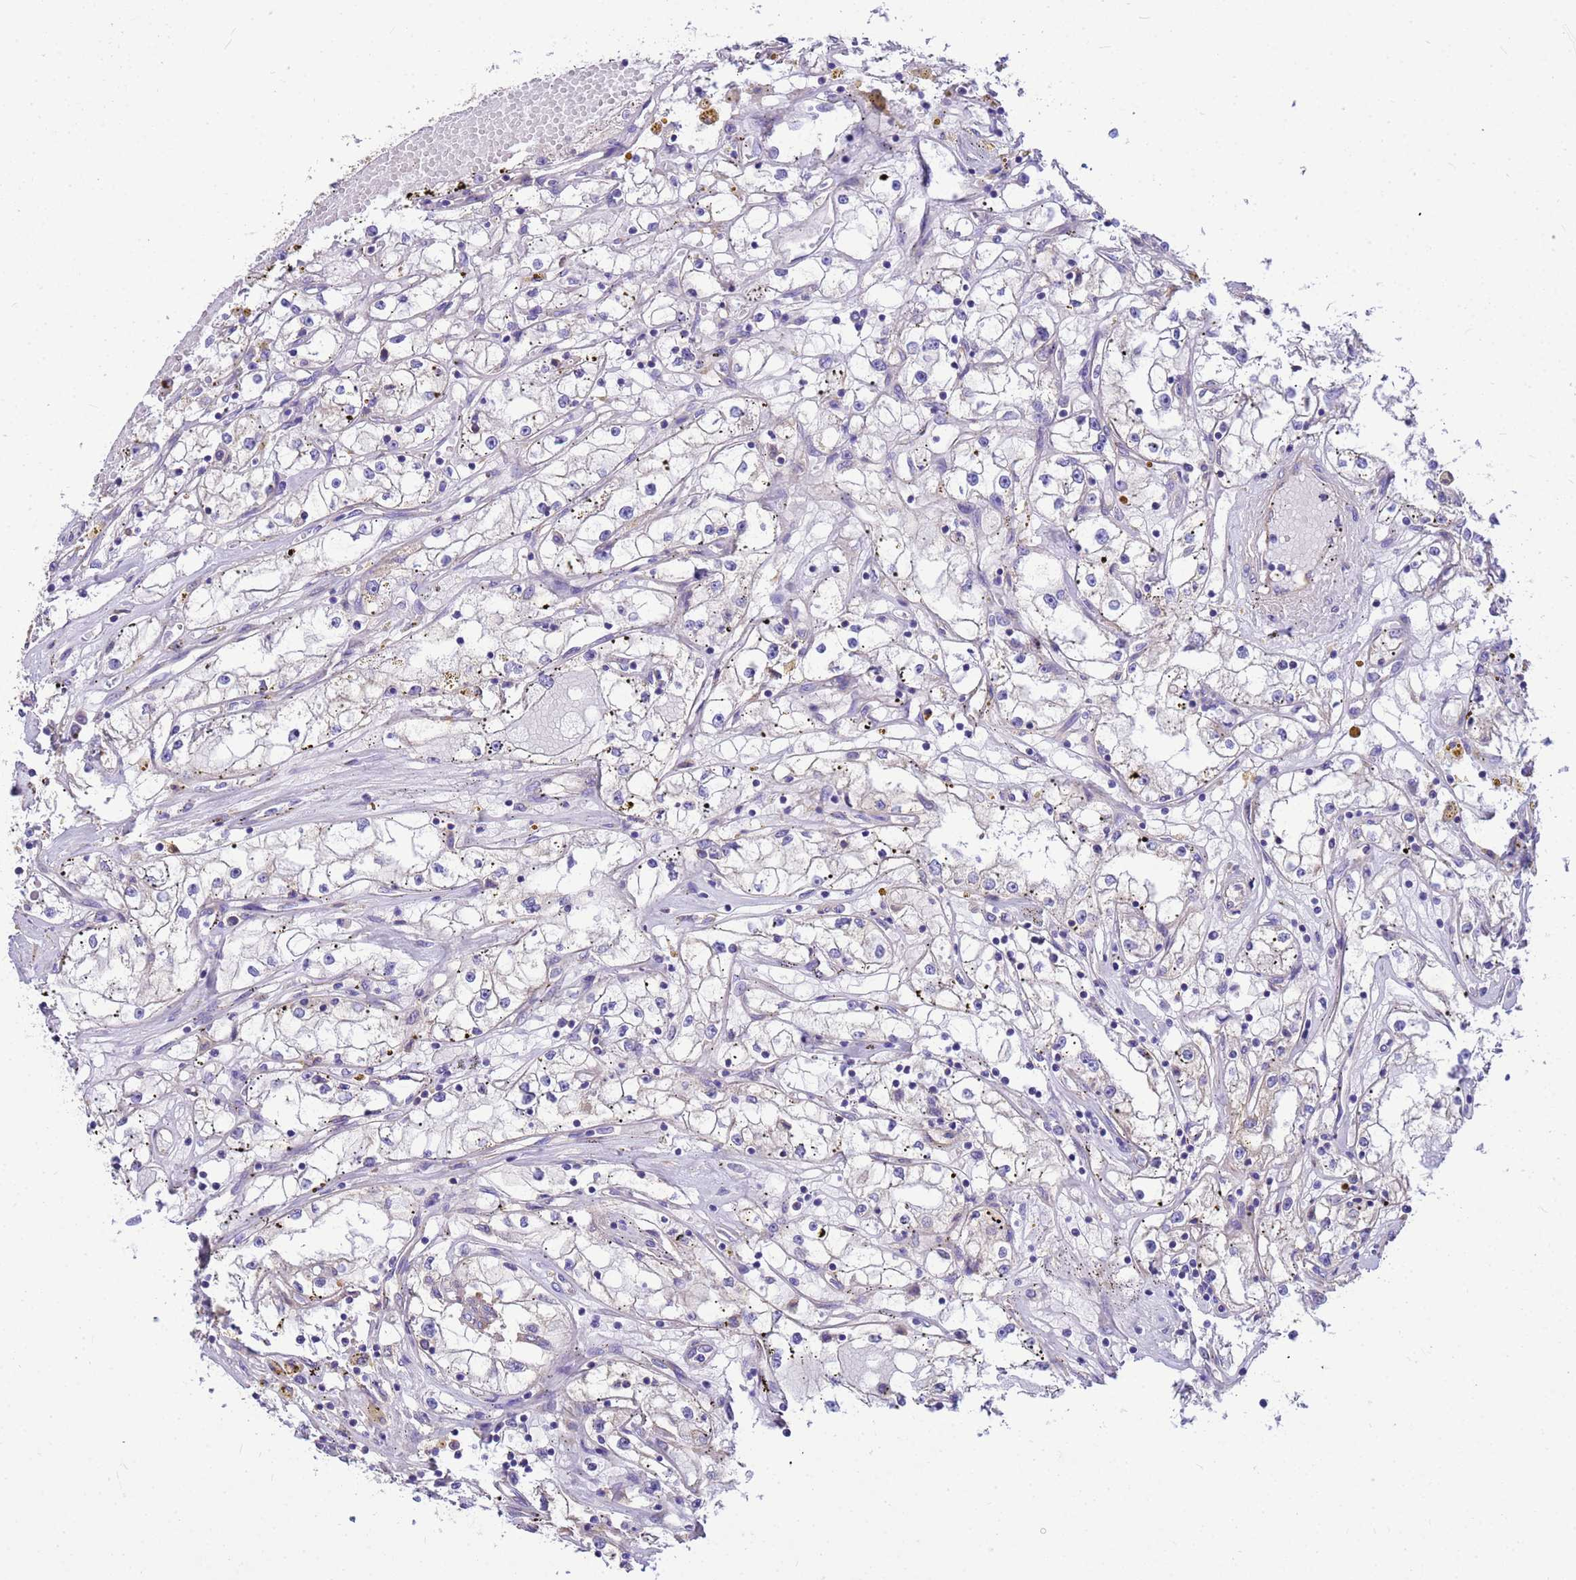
{"staining": {"intensity": "negative", "quantity": "none", "location": "none"}, "tissue": "renal cancer", "cell_type": "Tumor cells", "image_type": "cancer", "snomed": [{"axis": "morphology", "description": "Adenocarcinoma, NOS"}, {"axis": "topography", "description": "Kidney"}], "caption": "A high-resolution image shows immunohistochemistry staining of adenocarcinoma (renal), which shows no significant positivity in tumor cells.", "gene": "TUBB1", "patient": {"sex": "male", "age": 56}}